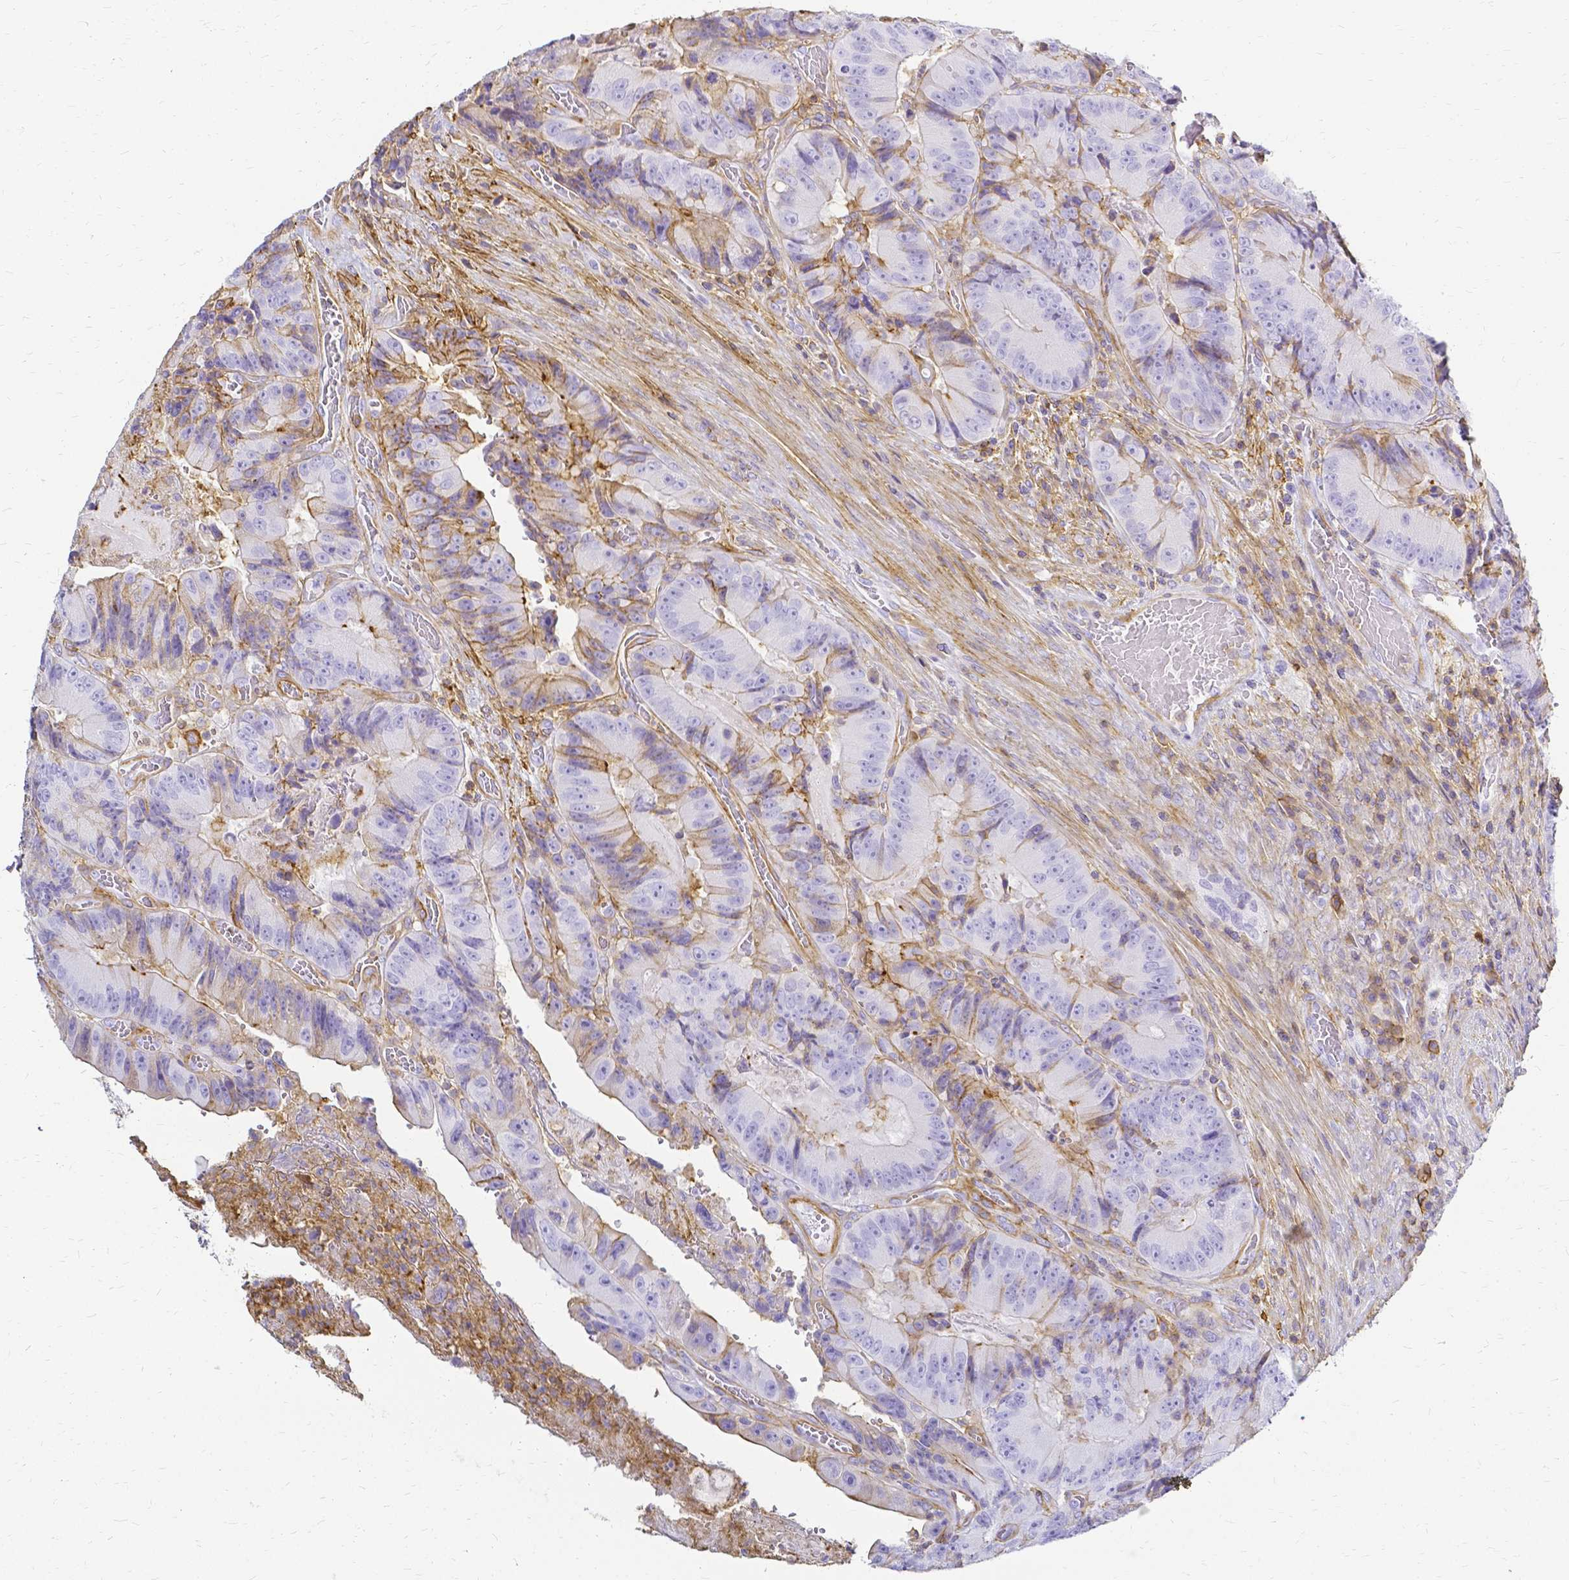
{"staining": {"intensity": "negative", "quantity": "none", "location": "none"}, "tissue": "colorectal cancer", "cell_type": "Tumor cells", "image_type": "cancer", "snomed": [{"axis": "morphology", "description": "Adenocarcinoma, NOS"}, {"axis": "topography", "description": "Colon"}], "caption": "Adenocarcinoma (colorectal) was stained to show a protein in brown. There is no significant expression in tumor cells.", "gene": "HSPA12A", "patient": {"sex": "female", "age": 86}}